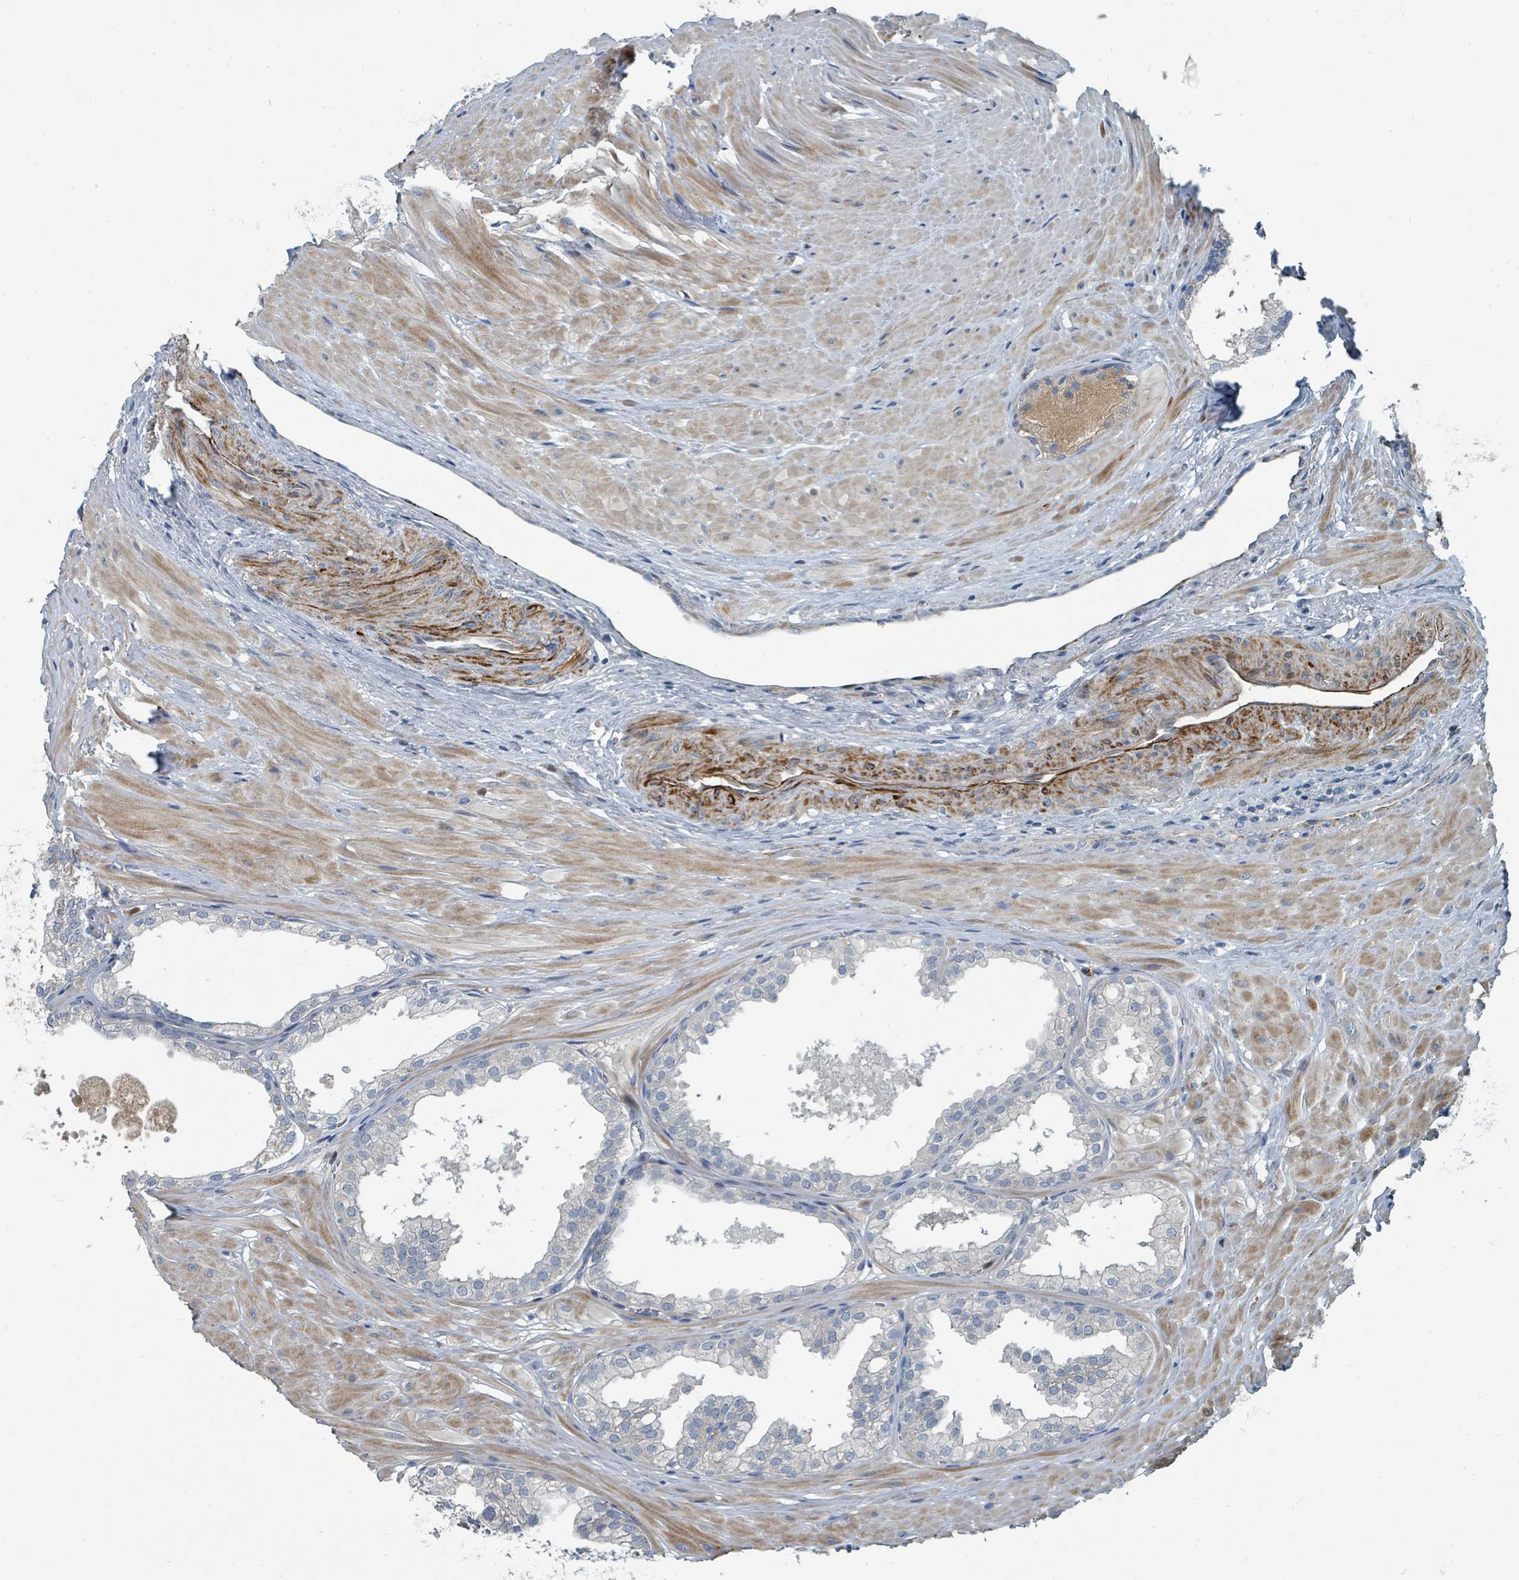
{"staining": {"intensity": "negative", "quantity": "none", "location": "none"}, "tissue": "prostate", "cell_type": "Glandular cells", "image_type": "normal", "snomed": [{"axis": "morphology", "description": "Normal tissue, NOS"}, {"axis": "topography", "description": "Prostate"}, {"axis": "topography", "description": "Peripheral nerve tissue"}], "caption": "Immunohistochemistry (IHC) image of normal prostate stained for a protein (brown), which demonstrates no positivity in glandular cells.", "gene": "SLC44A5", "patient": {"sex": "male", "age": 55}}